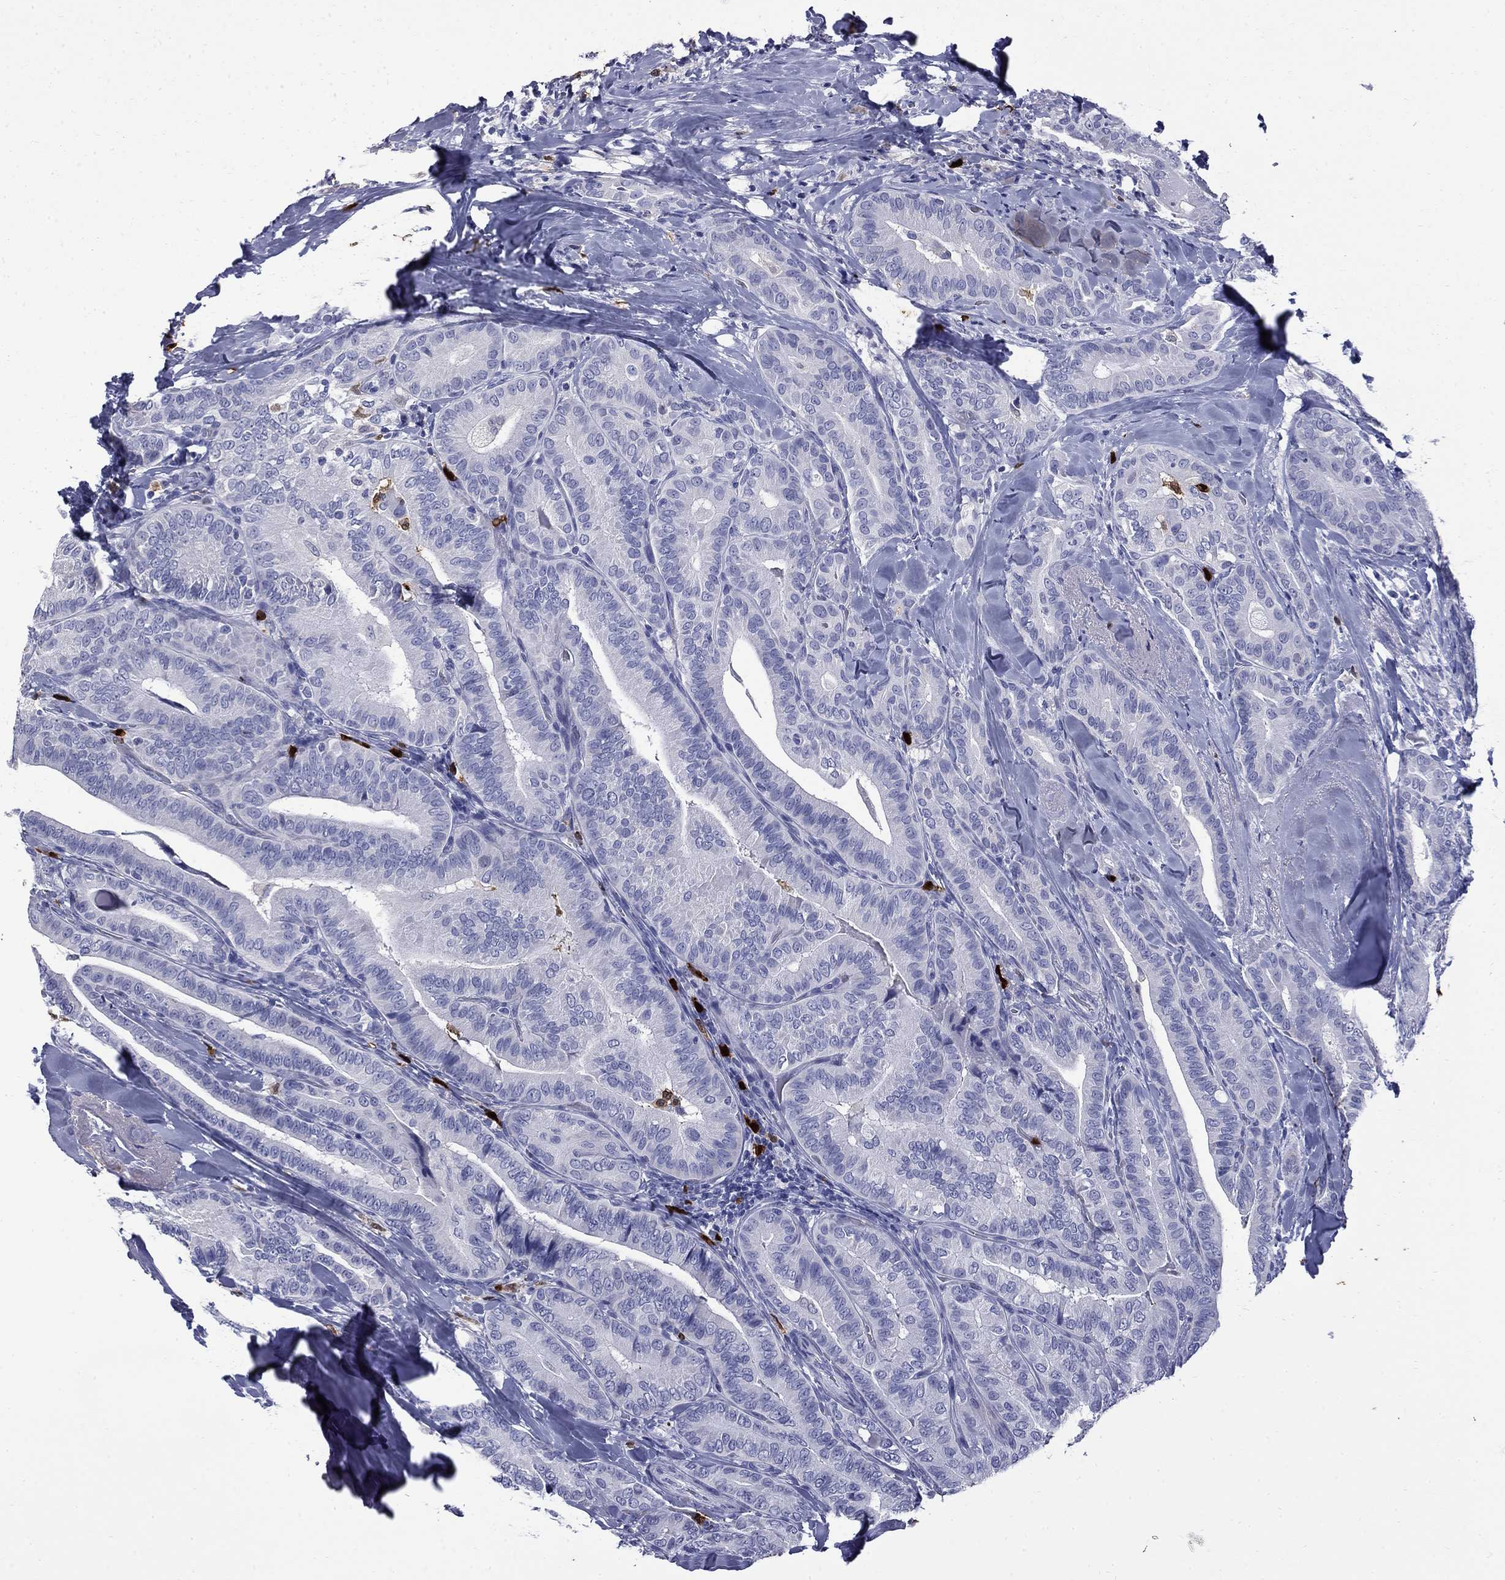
{"staining": {"intensity": "negative", "quantity": "none", "location": "none"}, "tissue": "thyroid cancer", "cell_type": "Tumor cells", "image_type": "cancer", "snomed": [{"axis": "morphology", "description": "Papillary adenocarcinoma, NOS"}, {"axis": "topography", "description": "Thyroid gland"}], "caption": "This is an immunohistochemistry (IHC) image of human thyroid papillary adenocarcinoma. There is no expression in tumor cells.", "gene": "TRIM29", "patient": {"sex": "male", "age": 61}}